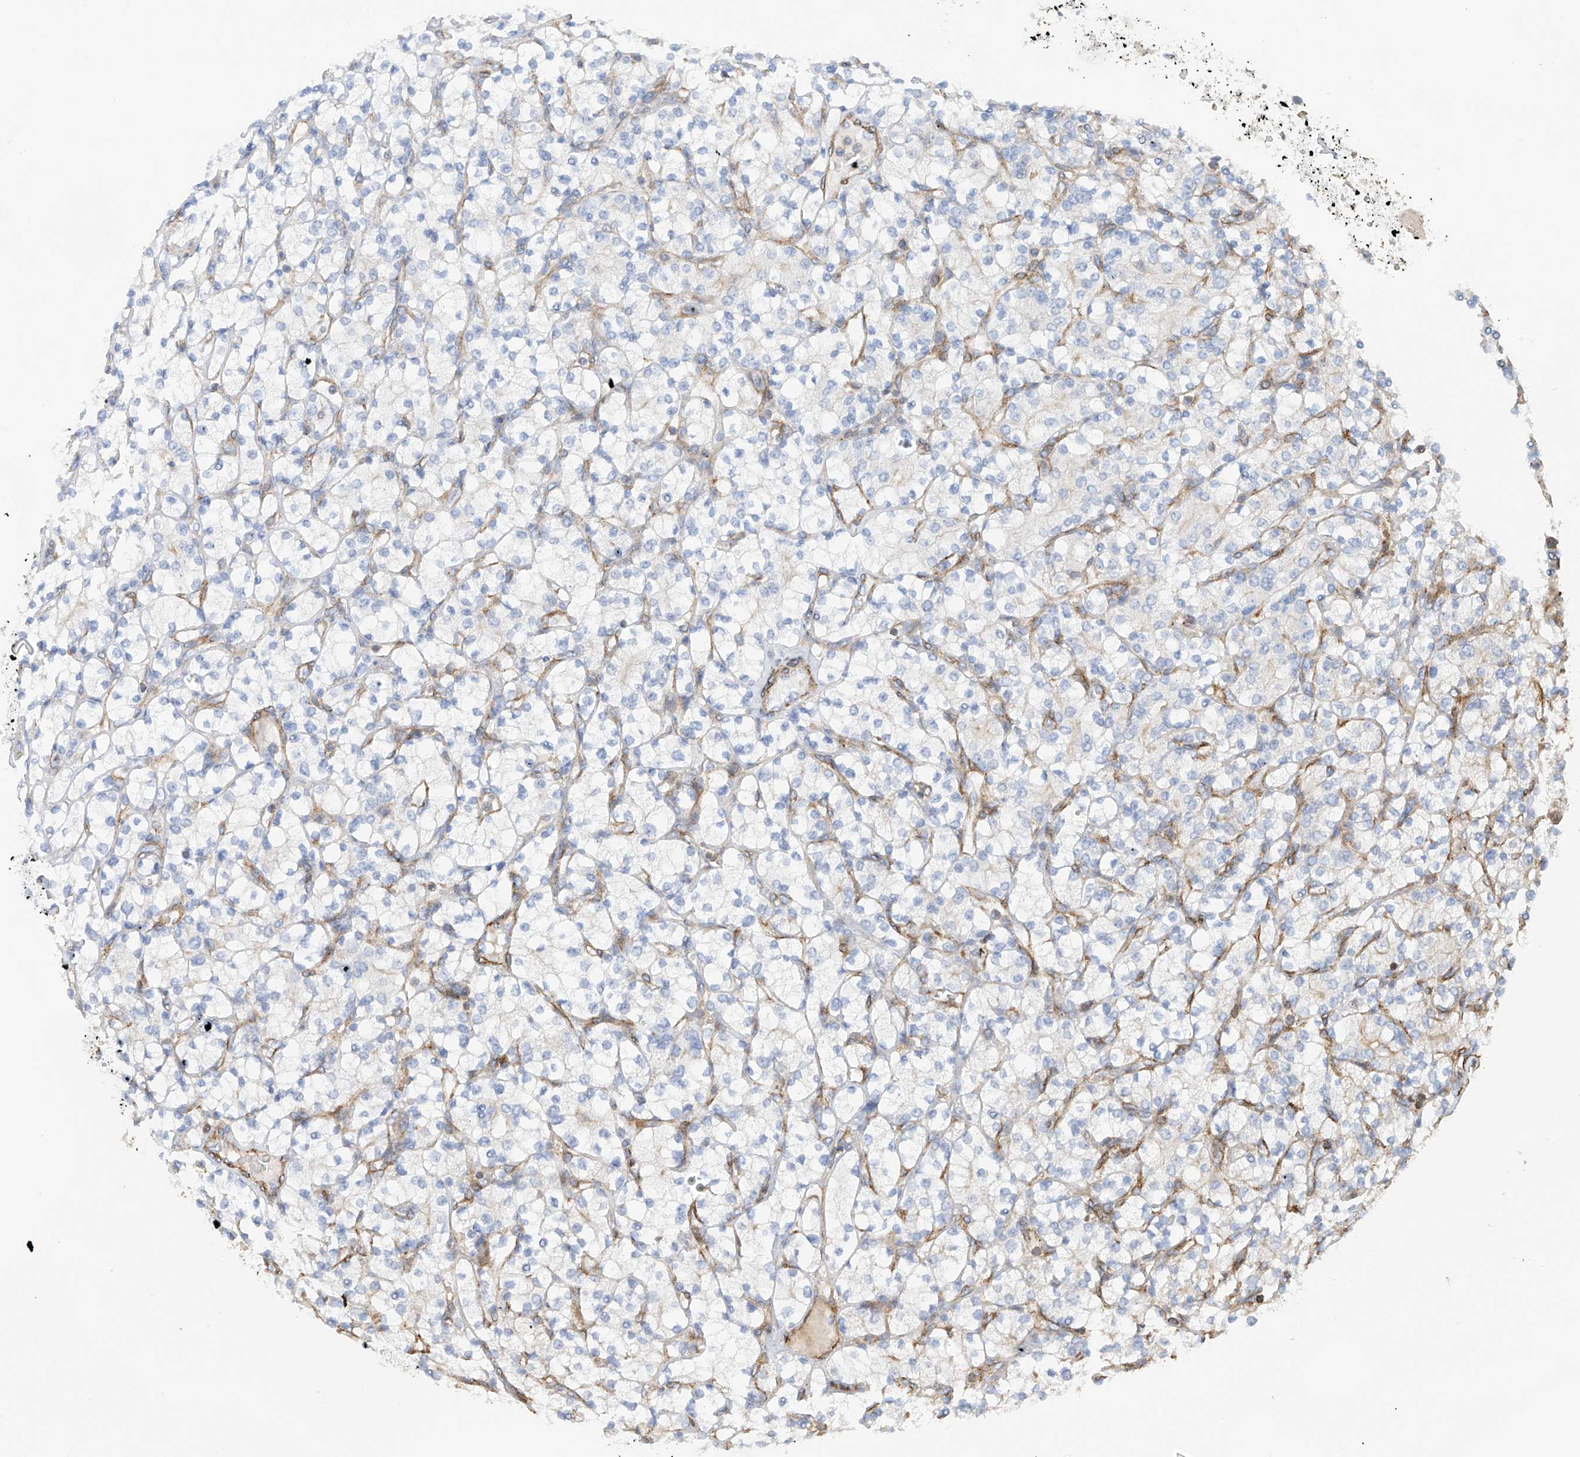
{"staining": {"intensity": "negative", "quantity": "none", "location": "none"}, "tissue": "renal cancer", "cell_type": "Tumor cells", "image_type": "cancer", "snomed": [{"axis": "morphology", "description": "Adenocarcinoma, NOS"}, {"axis": "topography", "description": "Kidney"}], "caption": "Immunohistochemistry (IHC) of renal adenocarcinoma displays no positivity in tumor cells.", "gene": "SLC43A3", "patient": {"sex": "male", "age": 77}}